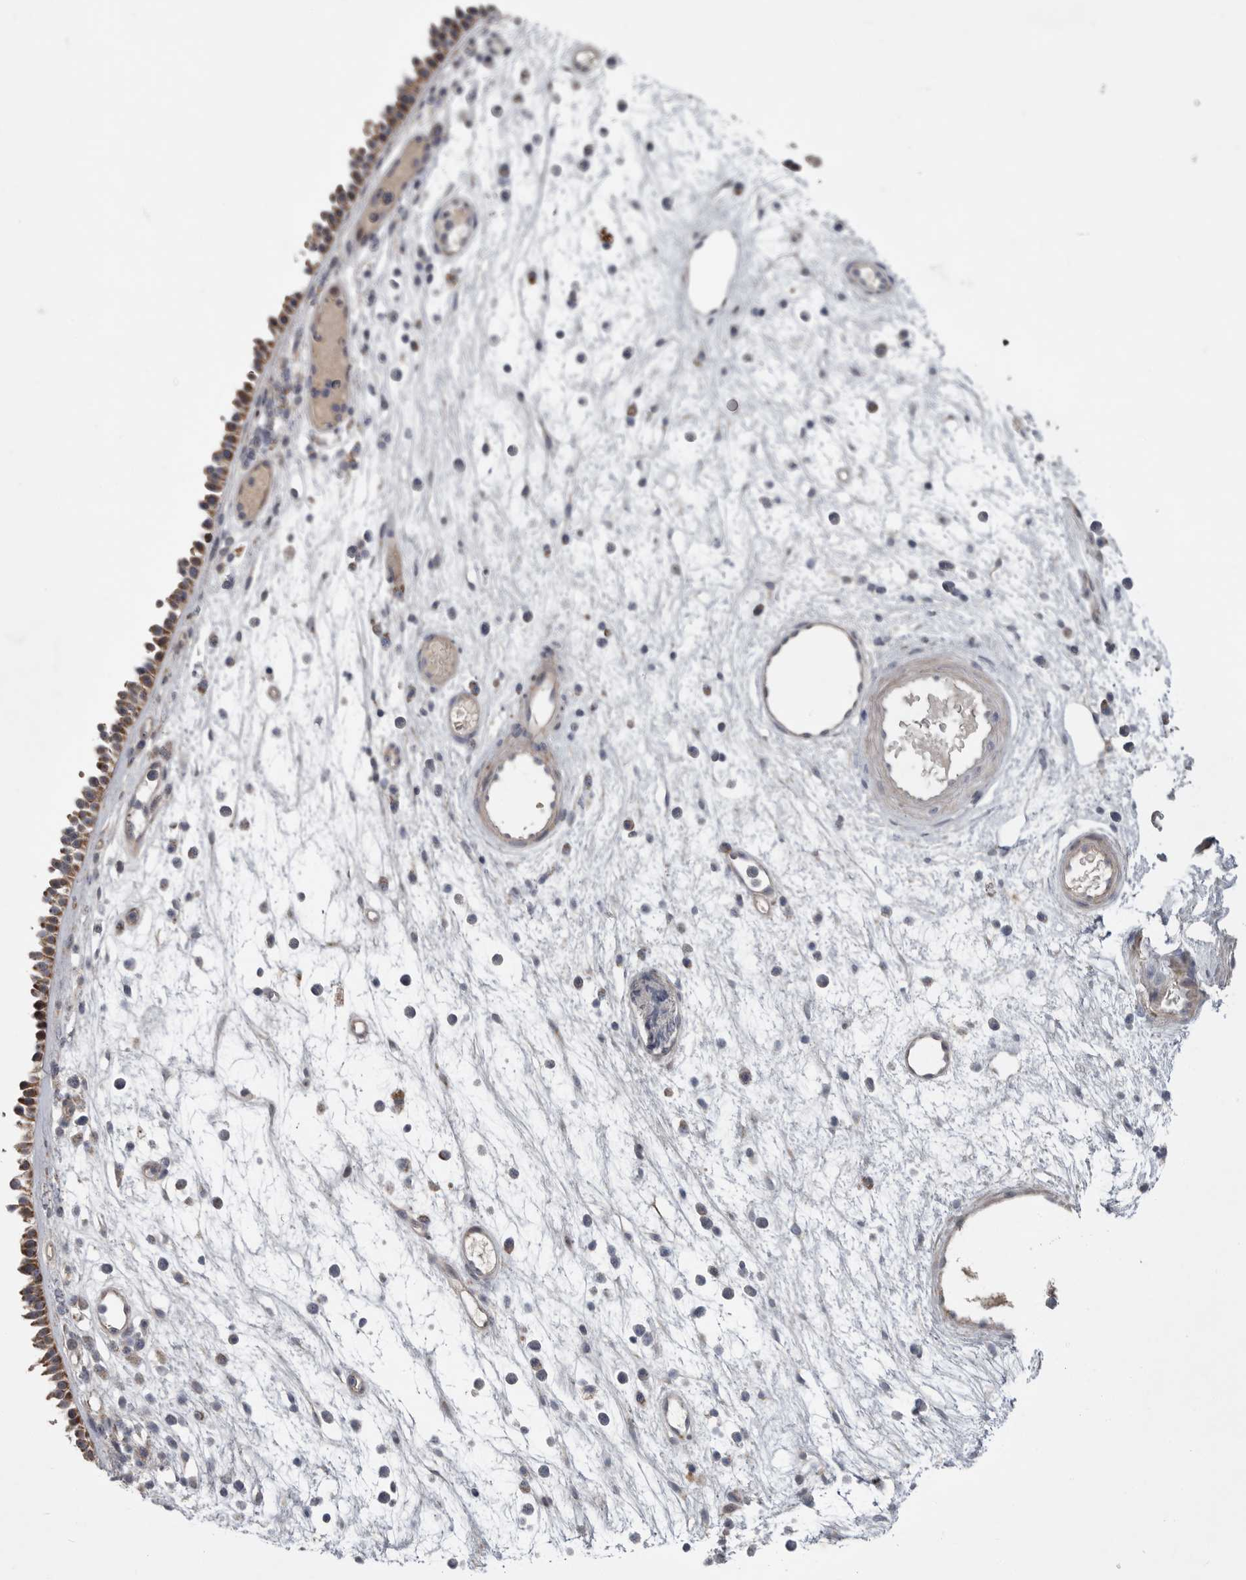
{"staining": {"intensity": "moderate", "quantity": "25%-75%", "location": "cytoplasmic/membranous"}, "tissue": "nasopharynx", "cell_type": "Respiratory epithelial cells", "image_type": "normal", "snomed": [{"axis": "morphology", "description": "Normal tissue, NOS"}, {"axis": "morphology", "description": "Inflammation, NOS"}, {"axis": "morphology", "description": "Malignant melanoma, Metastatic site"}, {"axis": "topography", "description": "Nasopharynx"}], "caption": "High-power microscopy captured an IHC photomicrograph of unremarkable nasopharynx, revealing moderate cytoplasmic/membranous staining in approximately 25%-75% of respiratory epithelial cells.", "gene": "CRP", "patient": {"sex": "male", "age": 70}}